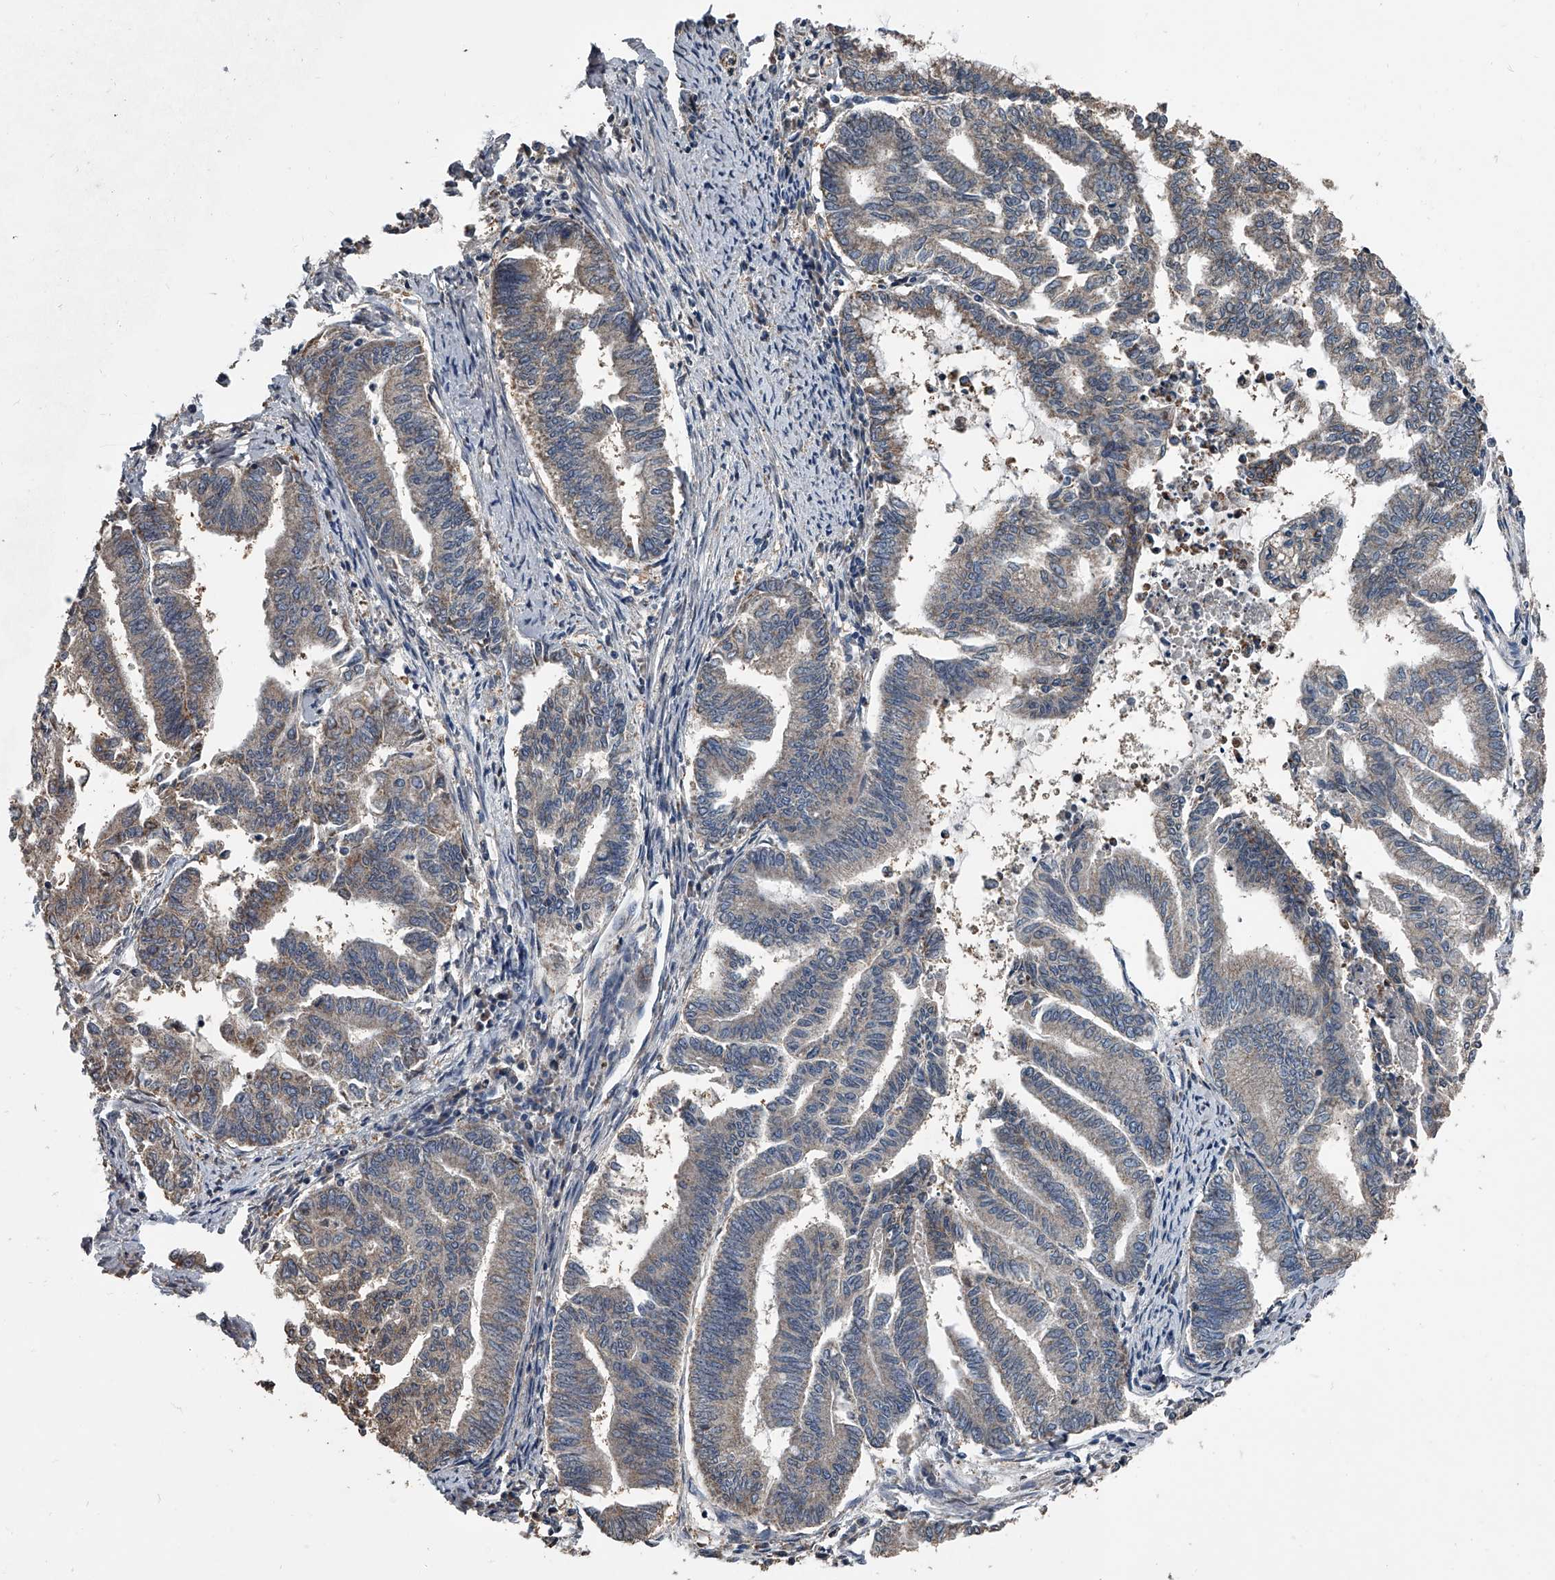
{"staining": {"intensity": "weak", "quantity": "25%-75%", "location": "cytoplasmic/membranous"}, "tissue": "endometrial cancer", "cell_type": "Tumor cells", "image_type": "cancer", "snomed": [{"axis": "morphology", "description": "Adenocarcinoma, NOS"}, {"axis": "topography", "description": "Endometrium"}], "caption": "Immunohistochemistry (IHC) micrograph of endometrial adenocarcinoma stained for a protein (brown), which shows low levels of weak cytoplasmic/membranous expression in approximately 25%-75% of tumor cells.", "gene": "LDLRAD2", "patient": {"sex": "female", "age": 79}}